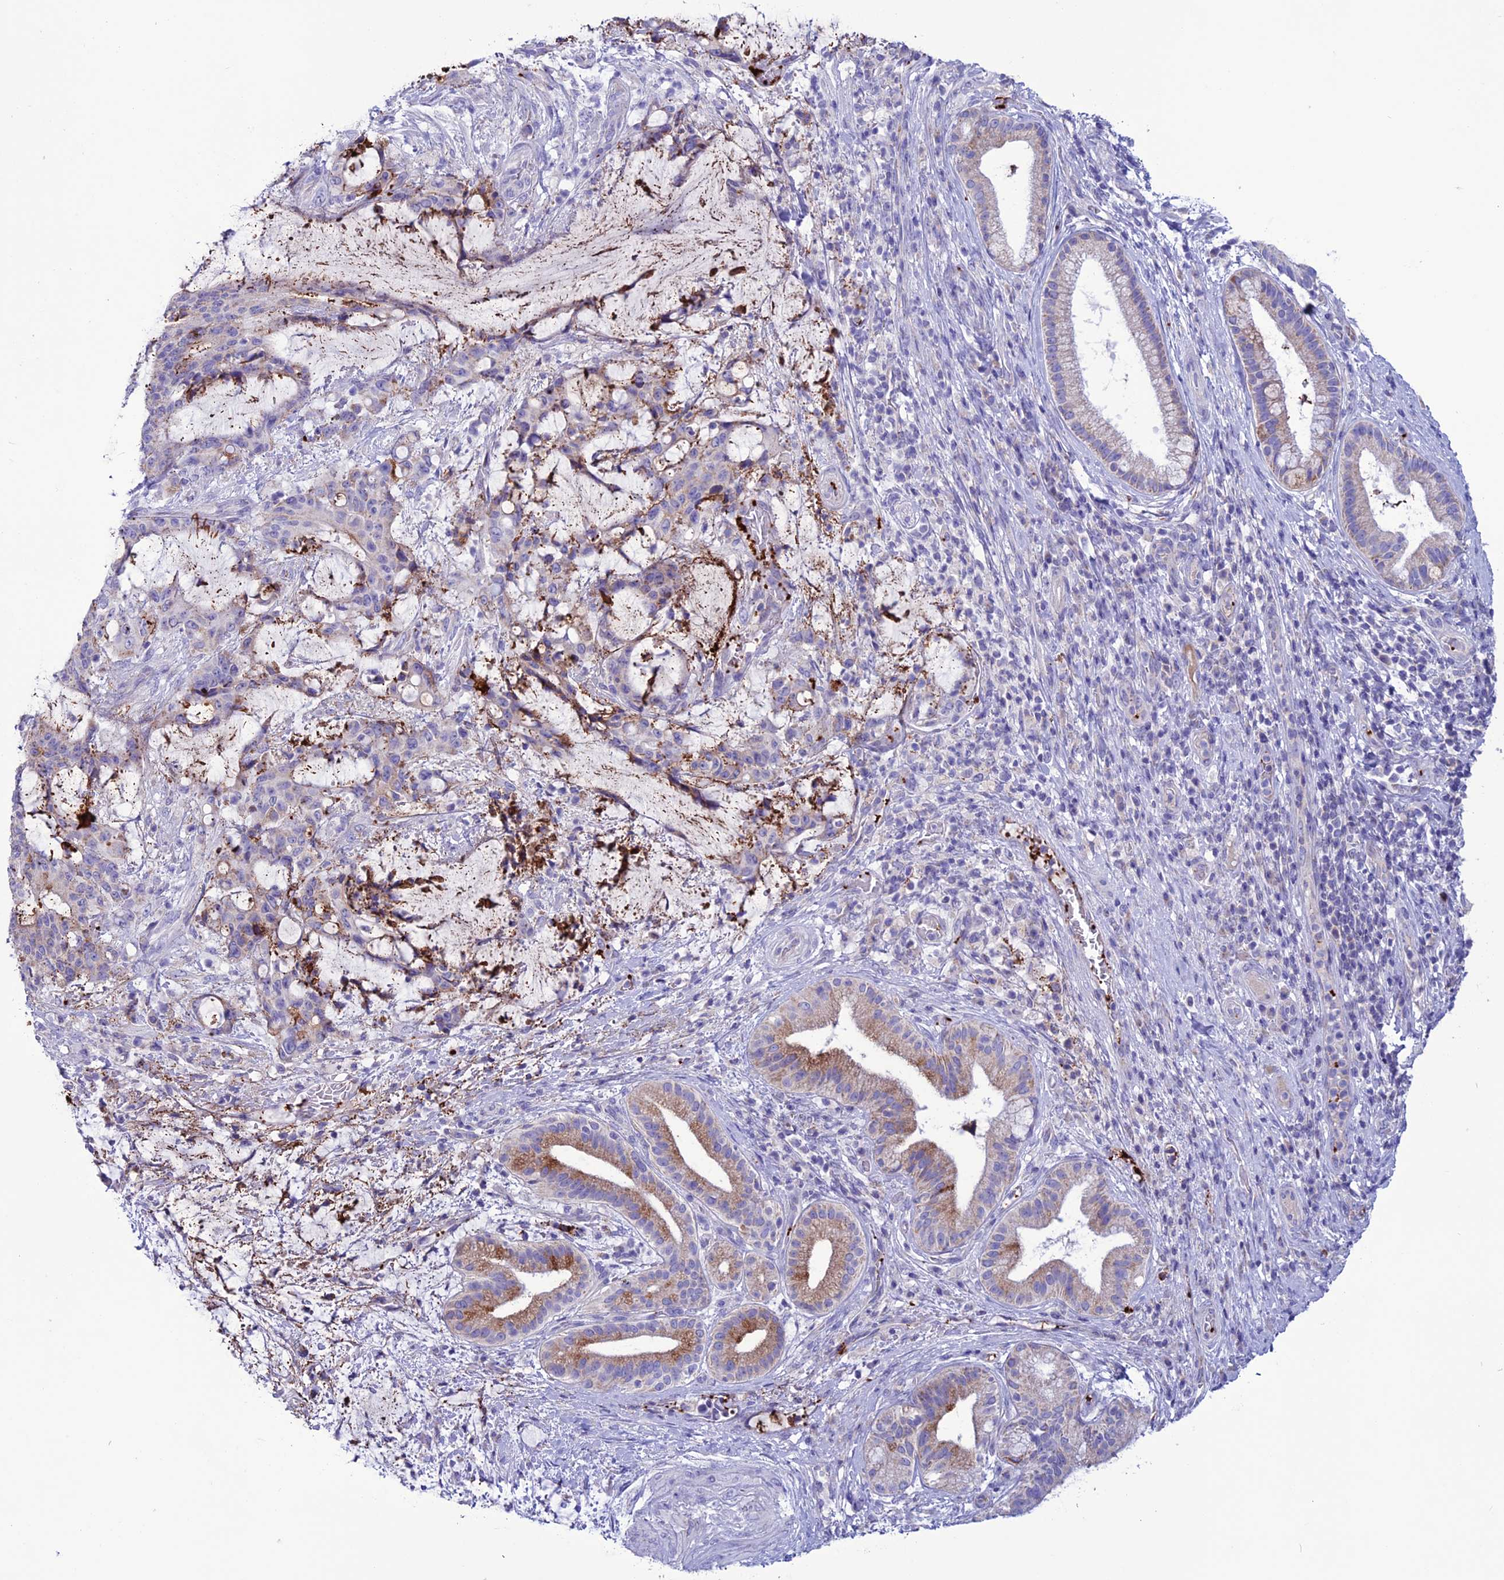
{"staining": {"intensity": "moderate", "quantity": "<25%", "location": "cytoplasmic/membranous"}, "tissue": "liver cancer", "cell_type": "Tumor cells", "image_type": "cancer", "snomed": [{"axis": "morphology", "description": "Normal tissue, NOS"}, {"axis": "morphology", "description": "Cholangiocarcinoma"}, {"axis": "topography", "description": "Liver"}, {"axis": "topography", "description": "Peripheral nerve tissue"}], "caption": "Immunohistochemistry micrograph of liver cancer stained for a protein (brown), which shows low levels of moderate cytoplasmic/membranous staining in about <25% of tumor cells.", "gene": "C21orf140", "patient": {"sex": "female", "age": 73}}